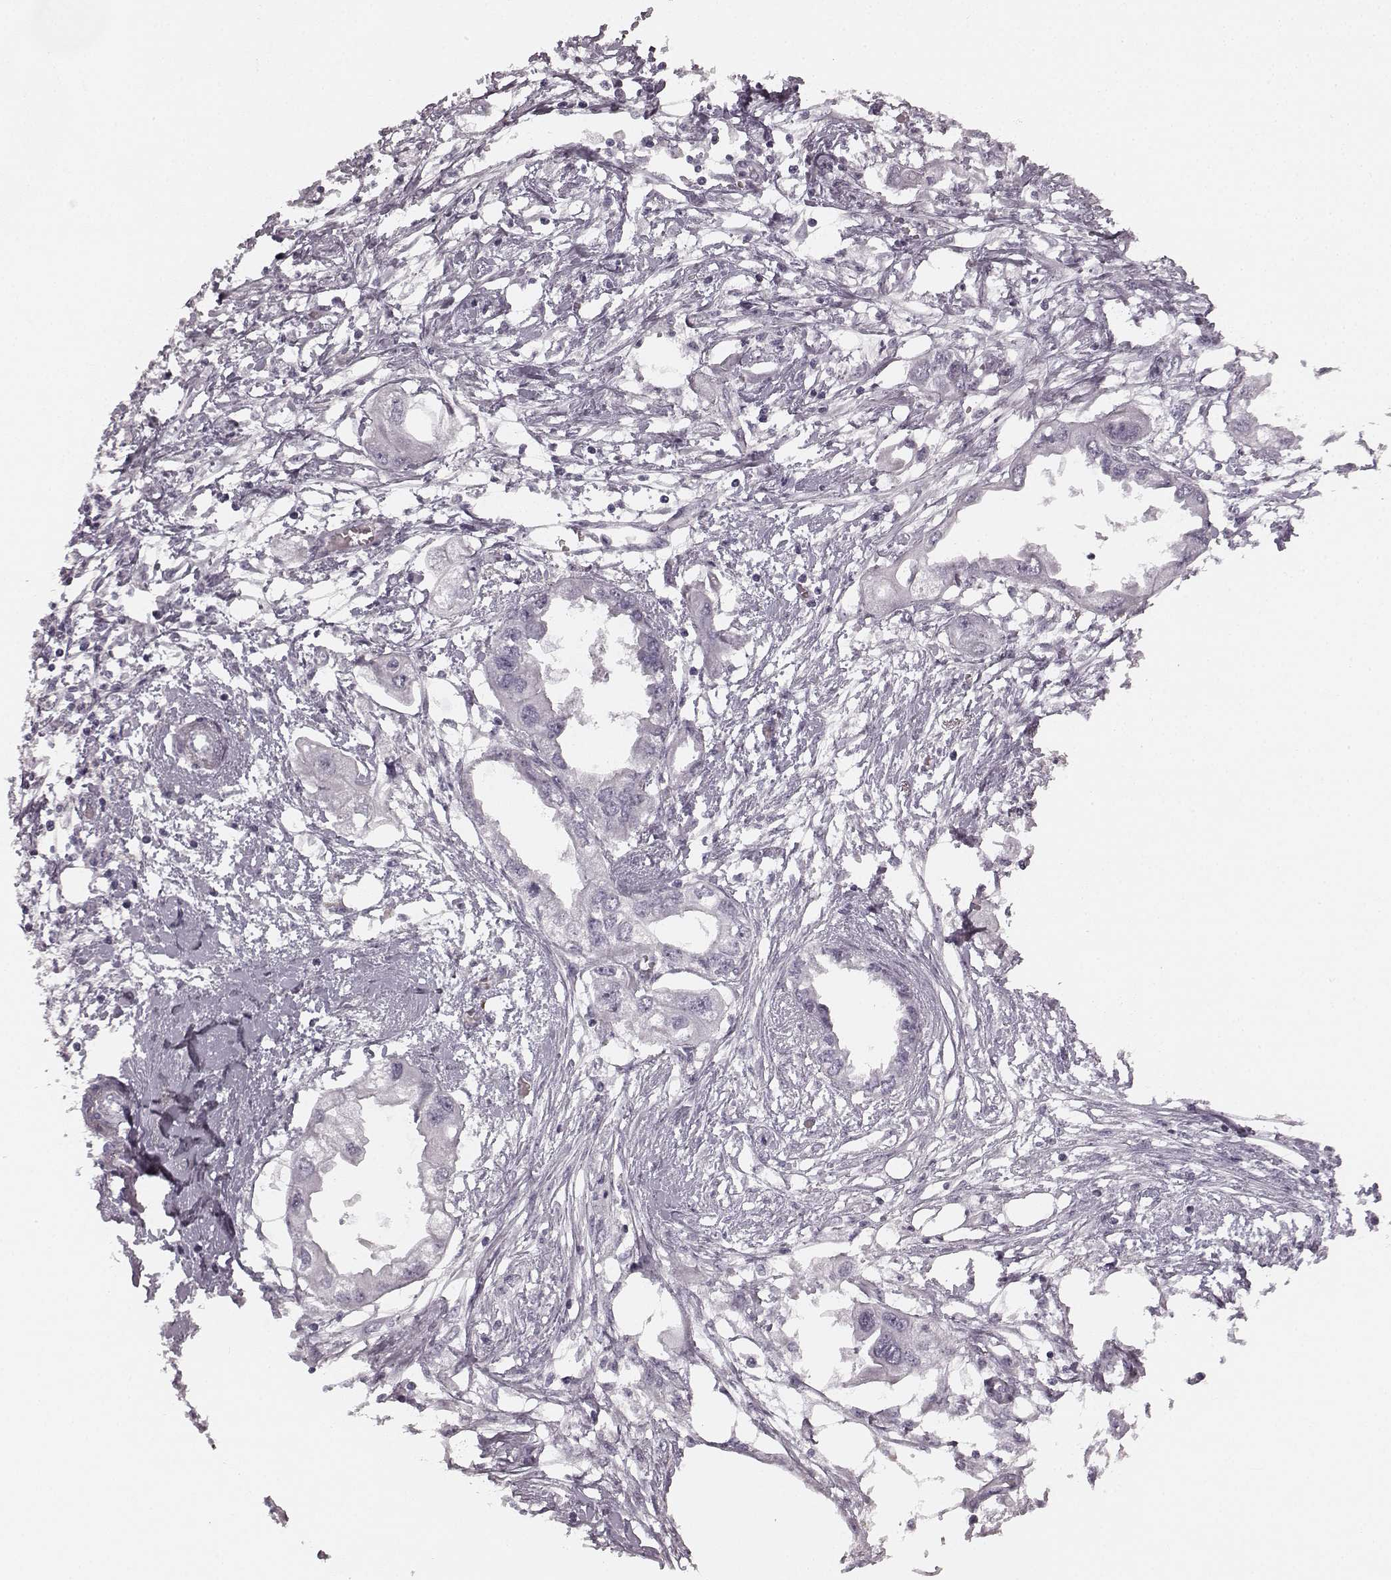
{"staining": {"intensity": "negative", "quantity": "none", "location": "none"}, "tissue": "endometrial cancer", "cell_type": "Tumor cells", "image_type": "cancer", "snomed": [{"axis": "morphology", "description": "Adenocarcinoma, NOS"}, {"axis": "morphology", "description": "Adenocarcinoma, metastatic, NOS"}, {"axis": "topography", "description": "Adipose tissue"}, {"axis": "topography", "description": "Endometrium"}], "caption": "This is an IHC photomicrograph of human endometrial metastatic adenocarcinoma. There is no positivity in tumor cells.", "gene": "TMPRSS15", "patient": {"sex": "female", "age": 67}}